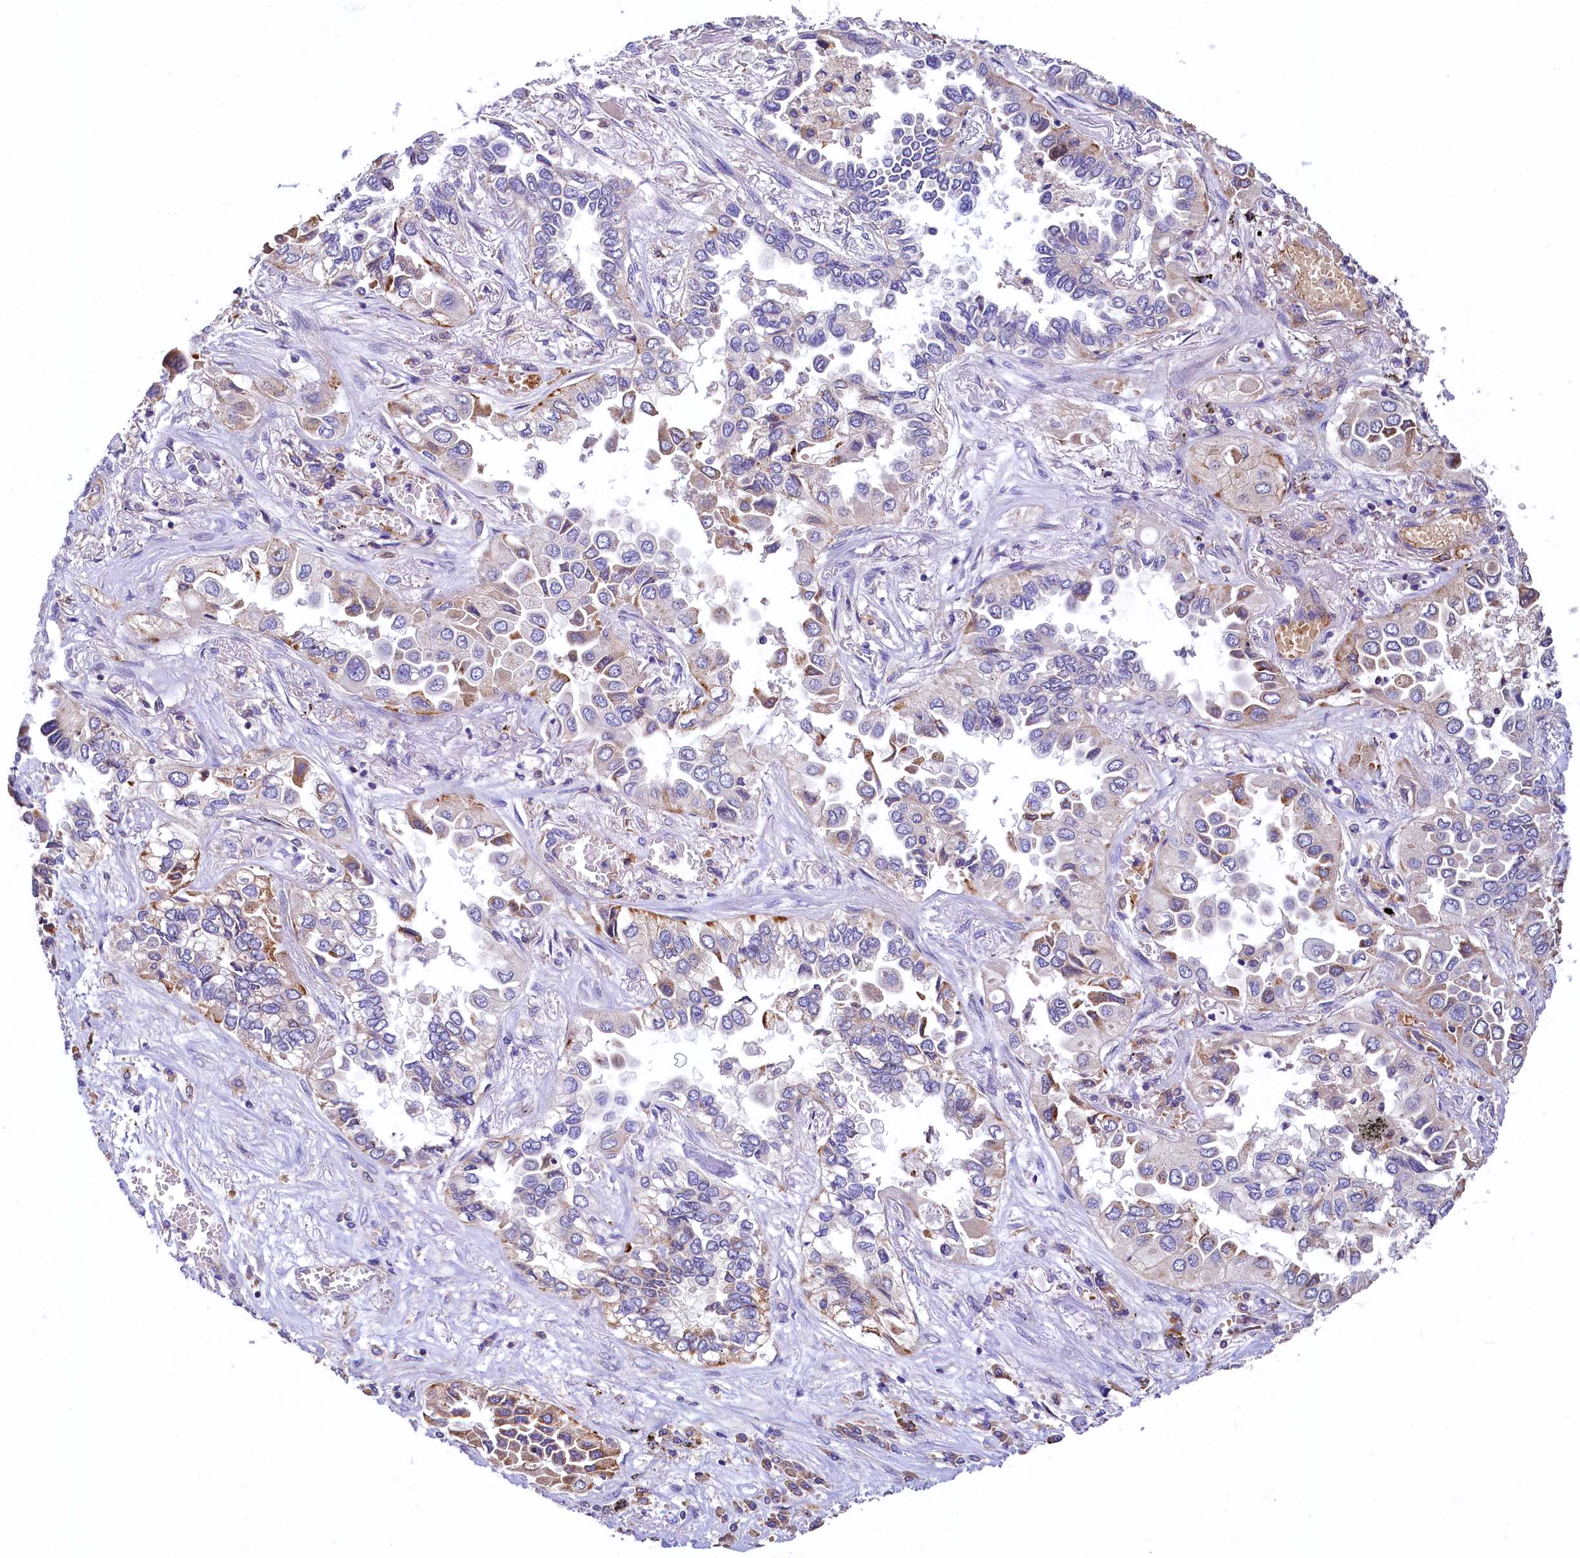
{"staining": {"intensity": "weak", "quantity": "<25%", "location": "cytoplasmic/membranous"}, "tissue": "lung cancer", "cell_type": "Tumor cells", "image_type": "cancer", "snomed": [{"axis": "morphology", "description": "Adenocarcinoma, NOS"}, {"axis": "topography", "description": "Lung"}], "caption": "This image is of lung cancer (adenocarcinoma) stained with IHC to label a protein in brown with the nuclei are counter-stained blue. There is no staining in tumor cells.", "gene": "HPS6", "patient": {"sex": "female", "age": 76}}